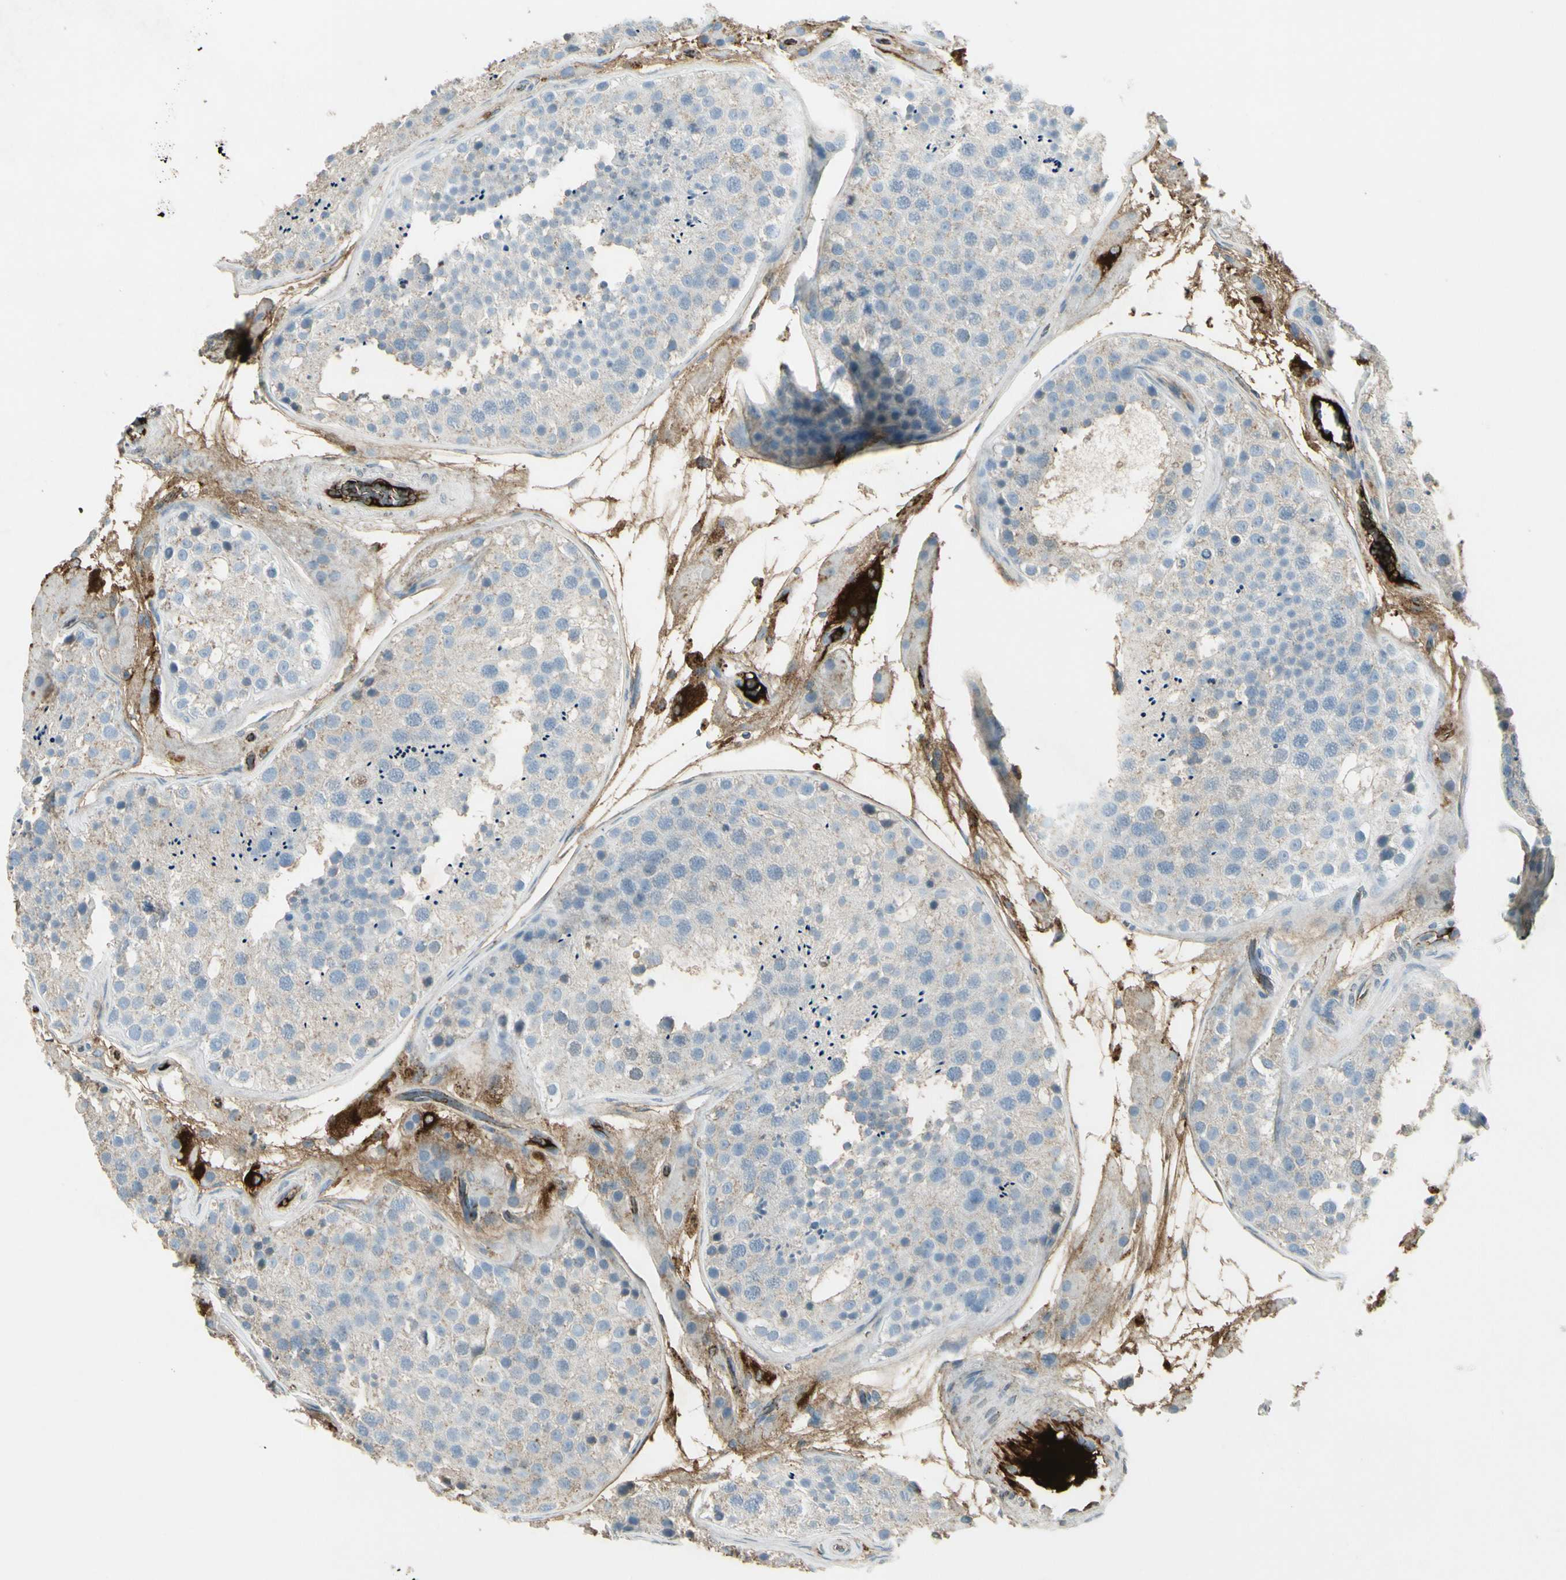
{"staining": {"intensity": "moderate", "quantity": "<25%", "location": "cytoplasmic/membranous"}, "tissue": "testis", "cell_type": "Cells in seminiferous ducts", "image_type": "normal", "snomed": [{"axis": "morphology", "description": "Normal tissue, NOS"}, {"axis": "topography", "description": "Testis"}], "caption": "The image demonstrates a brown stain indicating the presence of a protein in the cytoplasmic/membranous of cells in seminiferous ducts in testis.", "gene": "IGHM", "patient": {"sex": "male", "age": 26}}